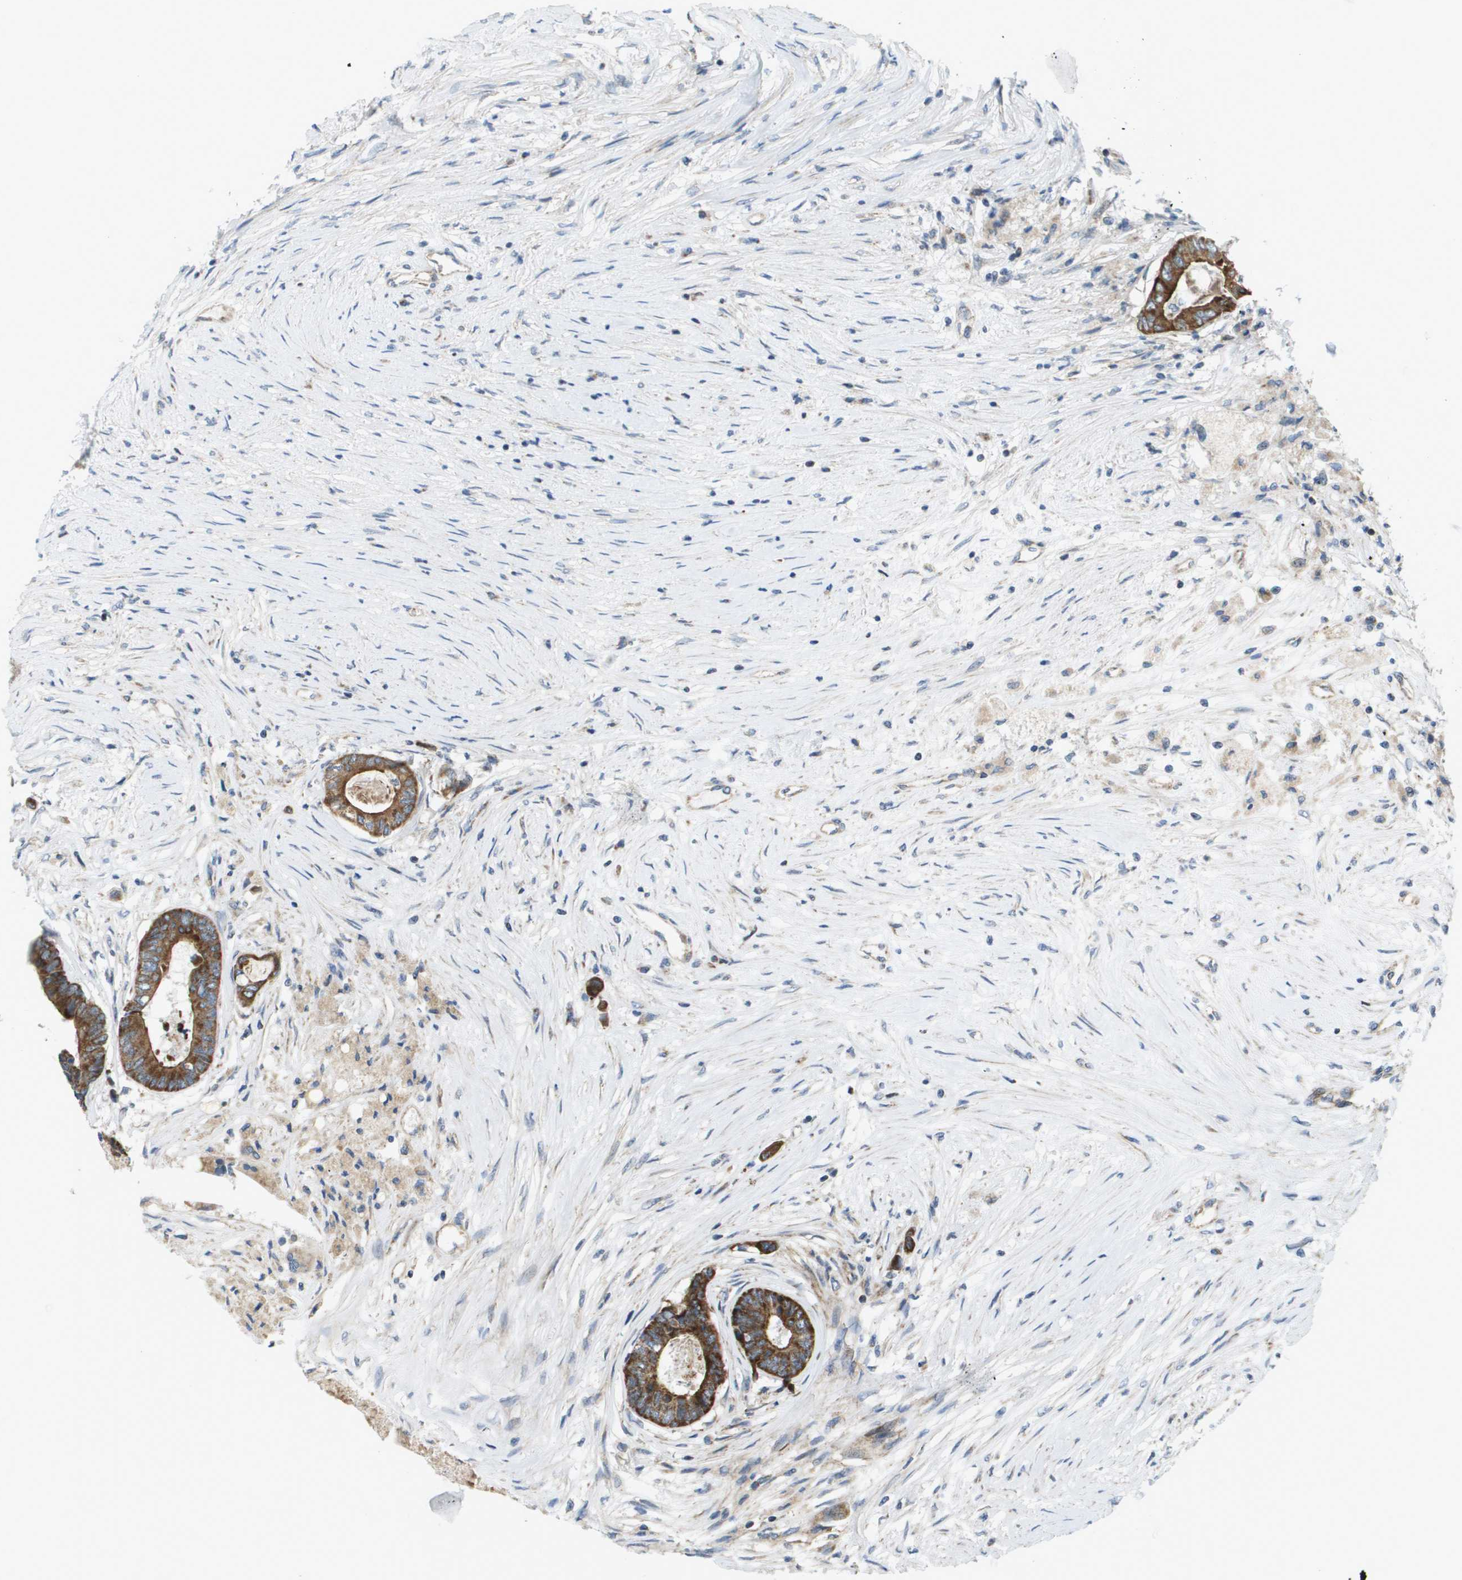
{"staining": {"intensity": "moderate", "quantity": ">75%", "location": "cytoplasmic/membranous"}, "tissue": "colorectal cancer", "cell_type": "Tumor cells", "image_type": "cancer", "snomed": [{"axis": "morphology", "description": "Adenocarcinoma, NOS"}, {"axis": "topography", "description": "Rectum"}], "caption": "Protein positivity by IHC reveals moderate cytoplasmic/membranous staining in about >75% of tumor cells in colorectal adenocarcinoma. (brown staining indicates protein expression, while blue staining denotes nuclei).", "gene": "KRT23", "patient": {"sex": "male", "age": 63}}